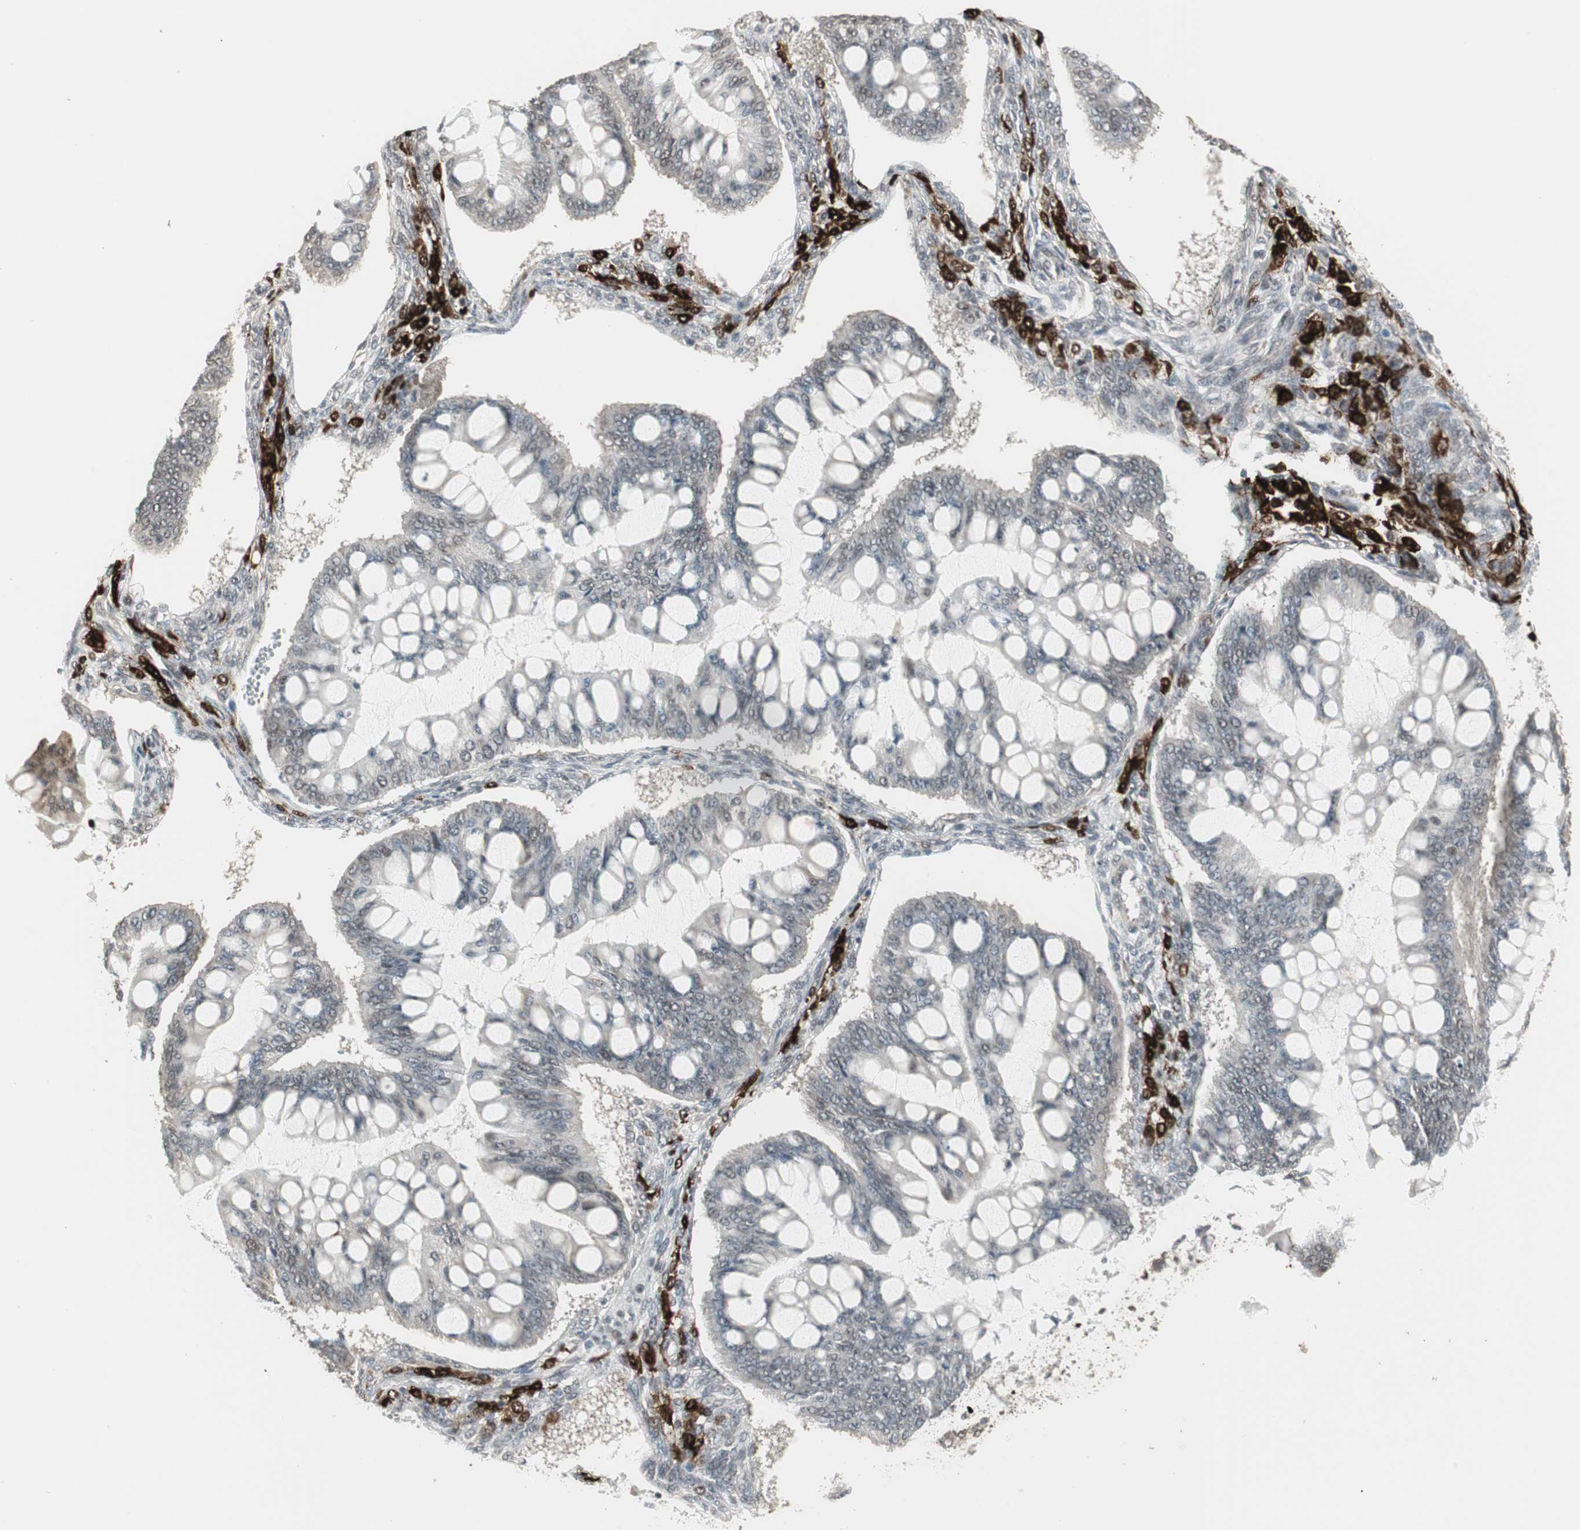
{"staining": {"intensity": "negative", "quantity": "none", "location": "none"}, "tissue": "ovarian cancer", "cell_type": "Tumor cells", "image_type": "cancer", "snomed": [{"axis": "morphology", "description": "Cystadenocarcinoma, mucinous, NOS"}, {"axis": "topography", "description": "Ovary"}], "caption": "Mucinous cystadenocarcinoma (ovarian) was stained to show a protein in brown. There is no significant positivity in tumor cells. (Stains: DAB (3,3'-diaminobenzidine) immunohistochemistry (IHC) with hematoxylin counter stain, Microscopy: brightfield microscopy at high magnification).", "gene": "CBLC", "patient": {"sex": "female", "age": 73}}